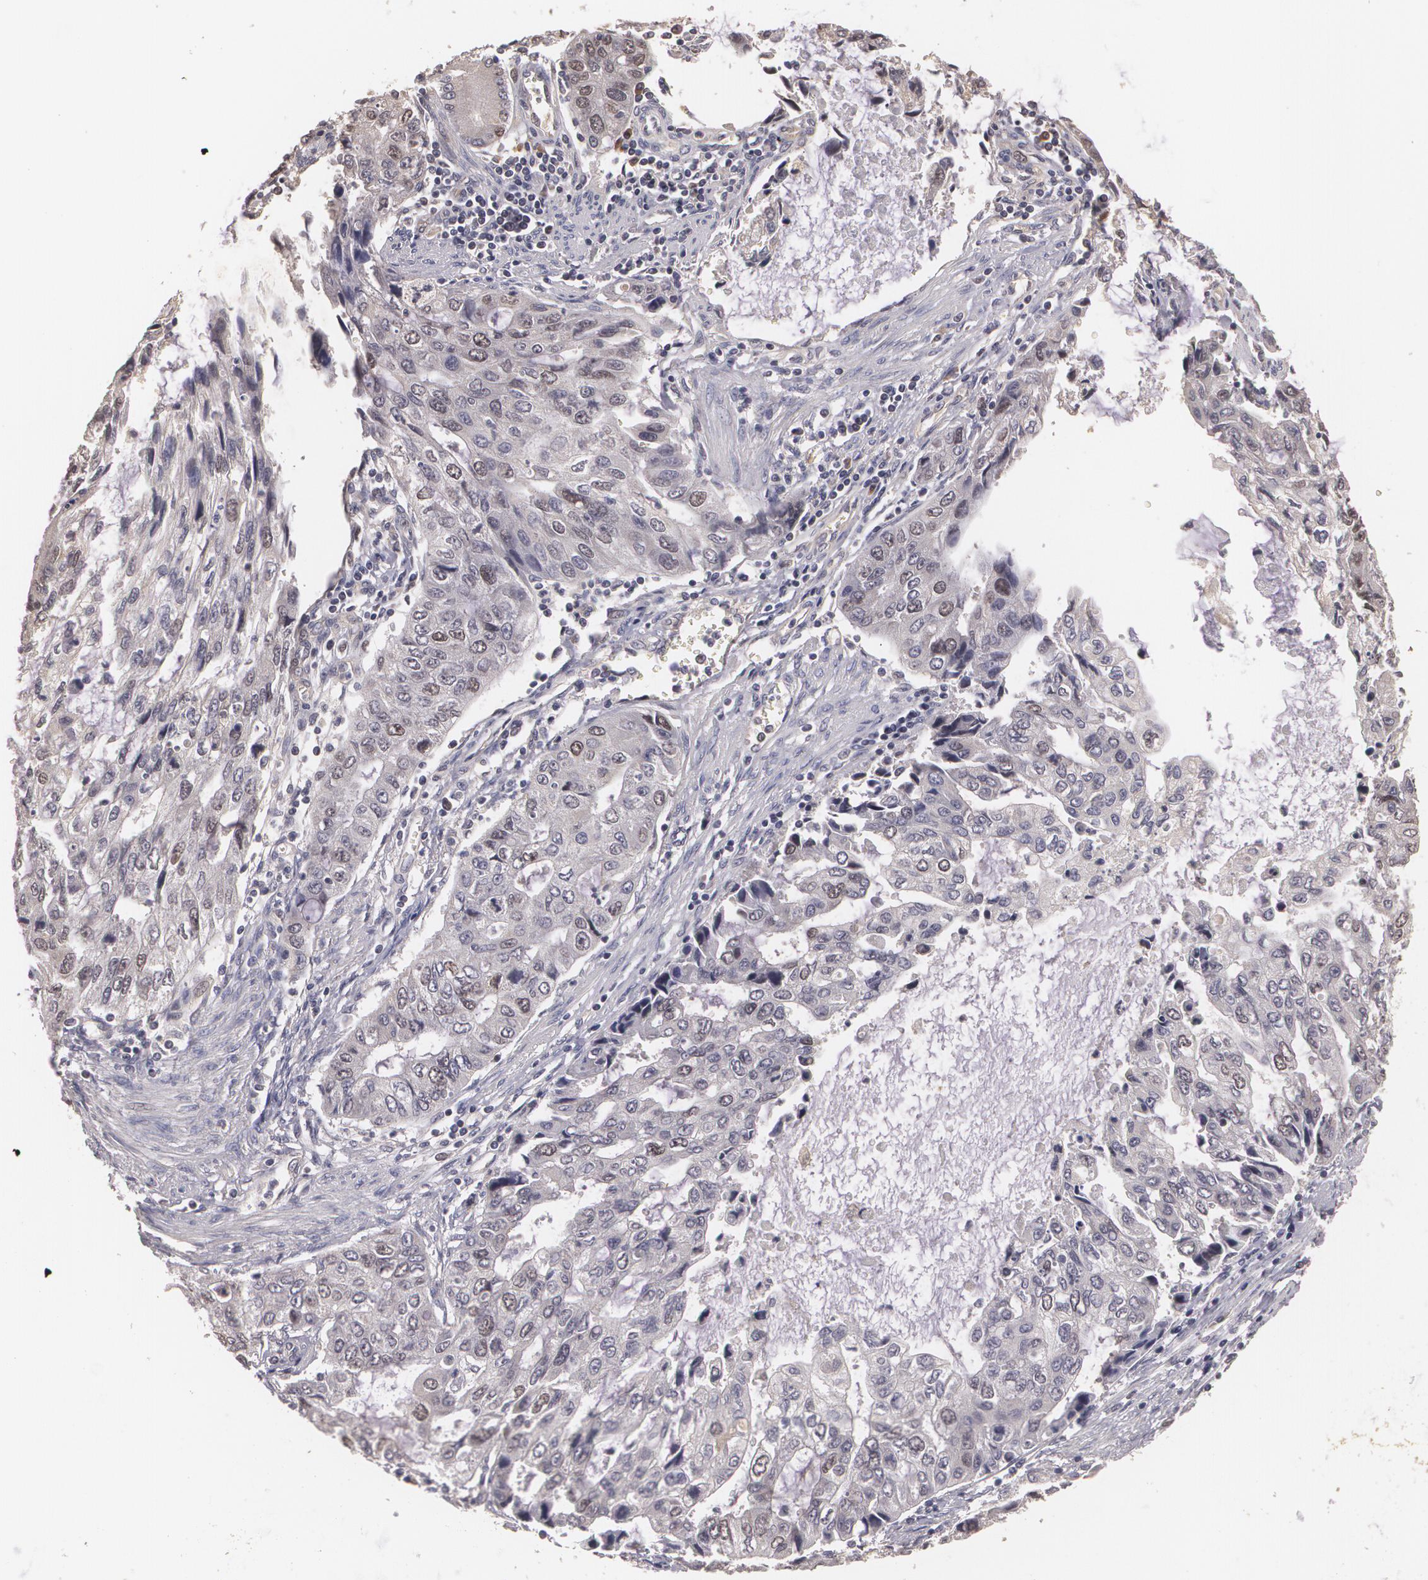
{"staining": {"intensity": "weak", "quantity": "<25%", "location": "nuclear"}, "tissue": "stomach cancer", "cell_type": "Tumor cells", "image_type": "cancer", "snomed": [{"axis": "morphology", "description": "Adenocarcinoma, NOS"}, {"axis": "topography", "description": "Stomach, upper"}], "caption": "This is a image of IHC staining of stomach cancer (adenocarcinoma), which shows no staining in tumor cells.", "gene": "BRCA1", "patient": {"sex": "female", "age": 52}}